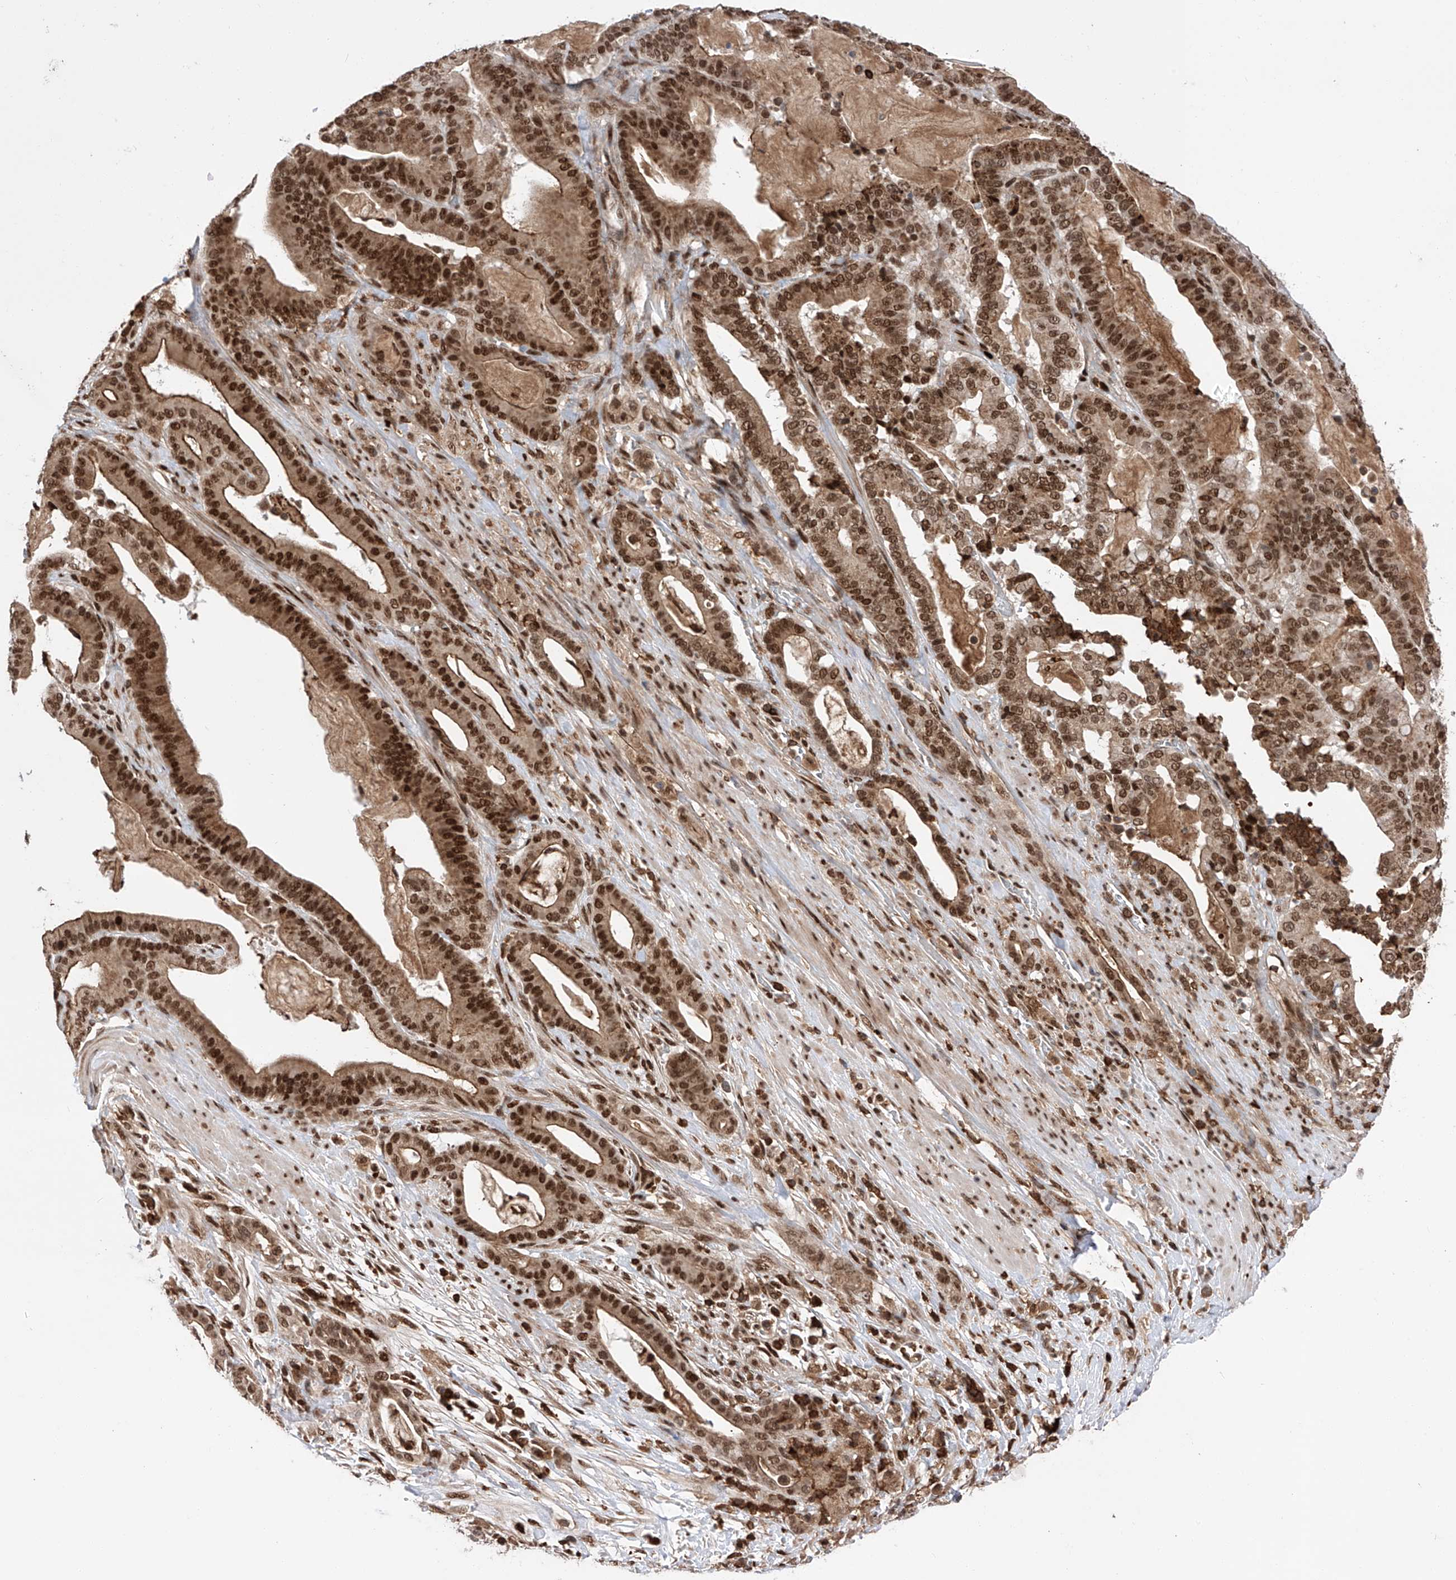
{"staining": {"intensity": "strong", "quantity": ">75%", "location": "nuclear"}, "tissue": "pancreatic cancer", "cell_type": "Tumor cells", "image_type": "cancer", "snomed": [{"axis": "morphology", "description": "Adenocarcinoma, NOS"}, {"axis": "topography", "description": "Pancreas"}], "caption": "An immunohistochemistry histopathology image of tumor tissue is shown. Protein staining in brown labels strong nuclear positivity in pancreatic cancer (adenocarcinoma) within tumor cells.", "gene": "ZNF280D", "patient": {"sex": "male", "age": 63}}